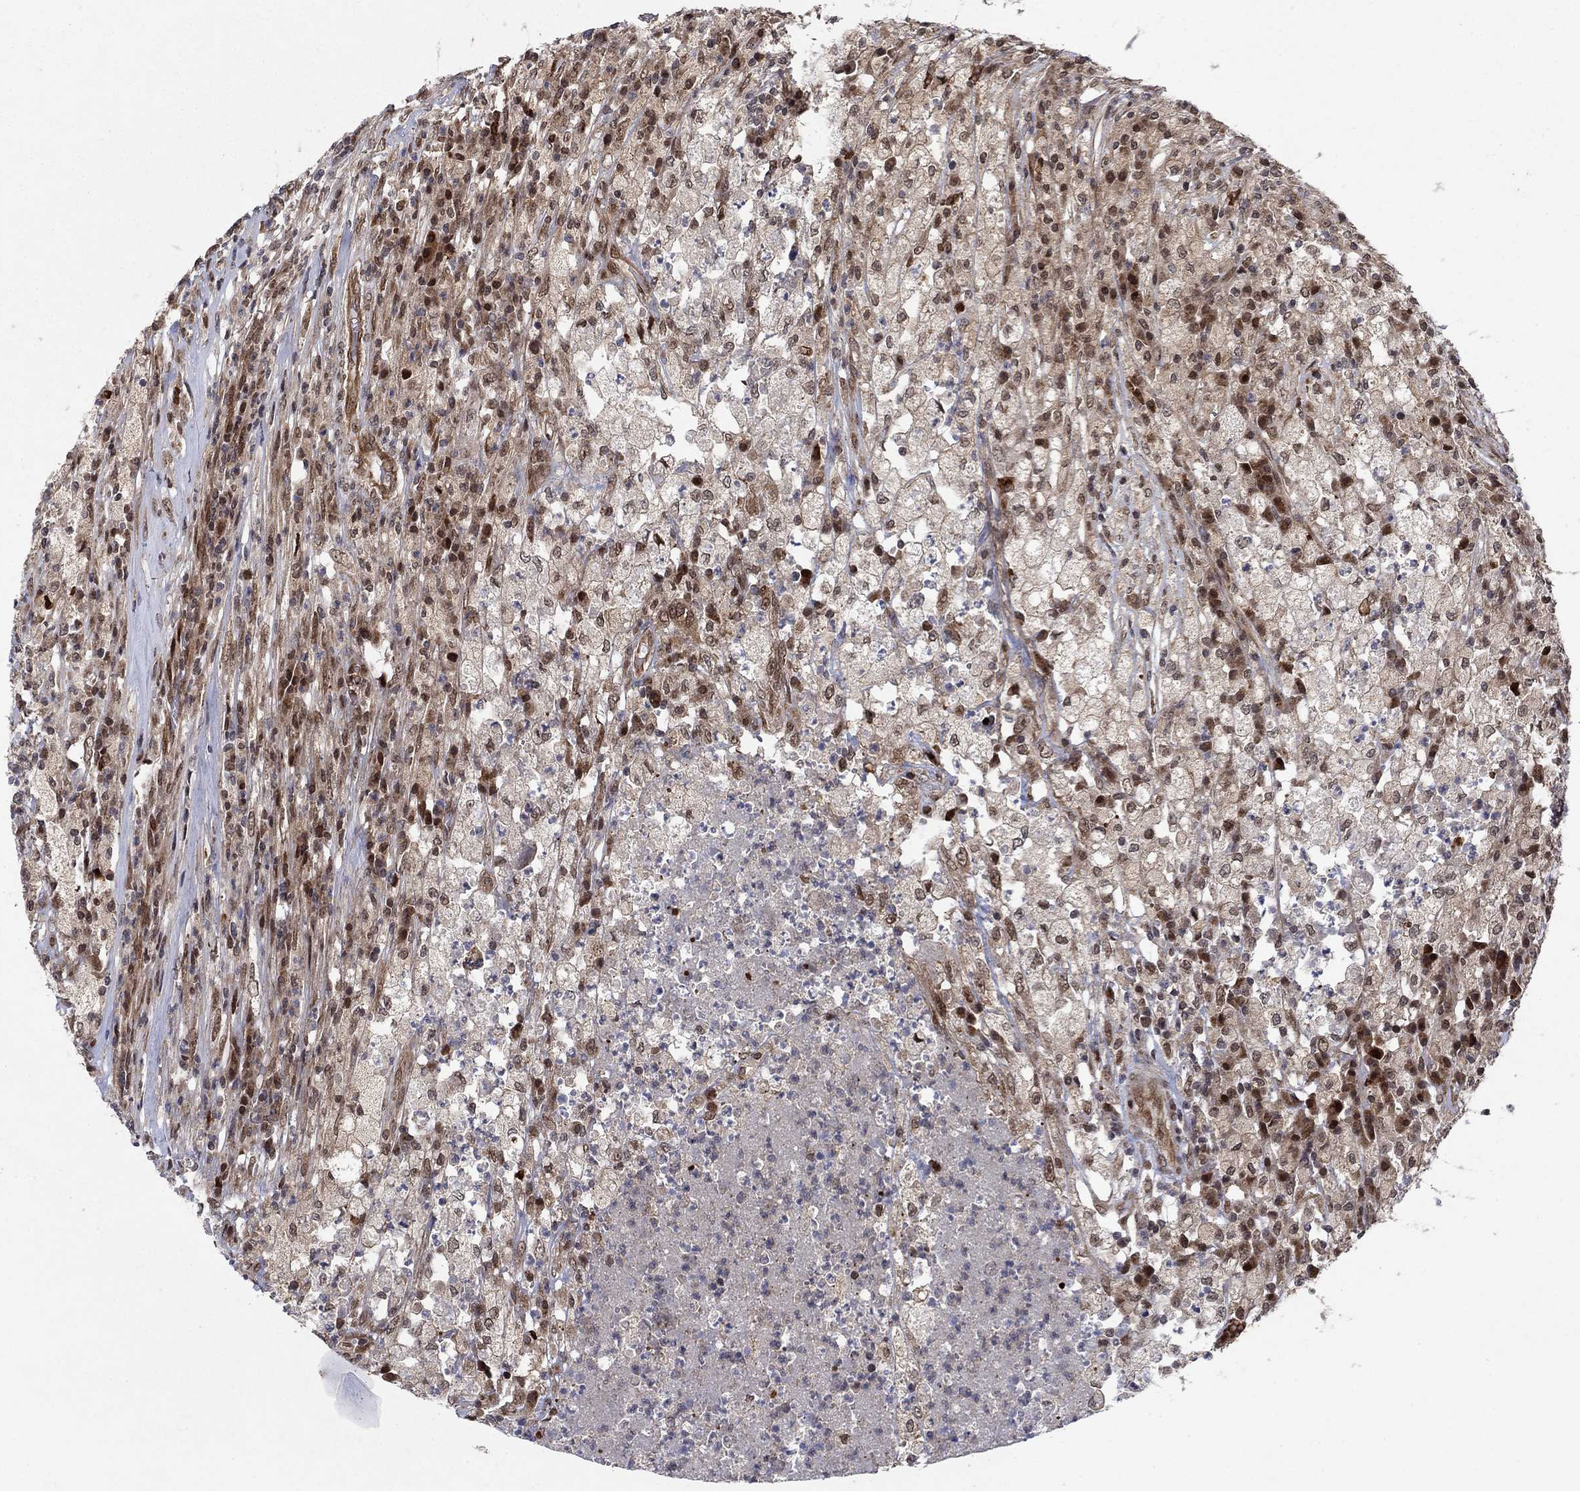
{"staining": {"intensity": "strong", "quantity": "<25%", "location": "nuclear"}, "tissue": "testis cancer", "cell_type": "Tumor cells", "image_type": "cancer", "snomed": [{"axis": "morphology", "description": "Necrosis, NOS"}, {"axis": "morphology", "description": "Carcinoma, Embryonal, NOS"}, {"axis": "topography", "description": "Testis"}], "caption": "Protein staining shows strong nuclear positivity in approximately <25% of tumor cells in testis cancer.", "gene": "PRICKLE4", "patient": {"sex": "male", "age": 19}}